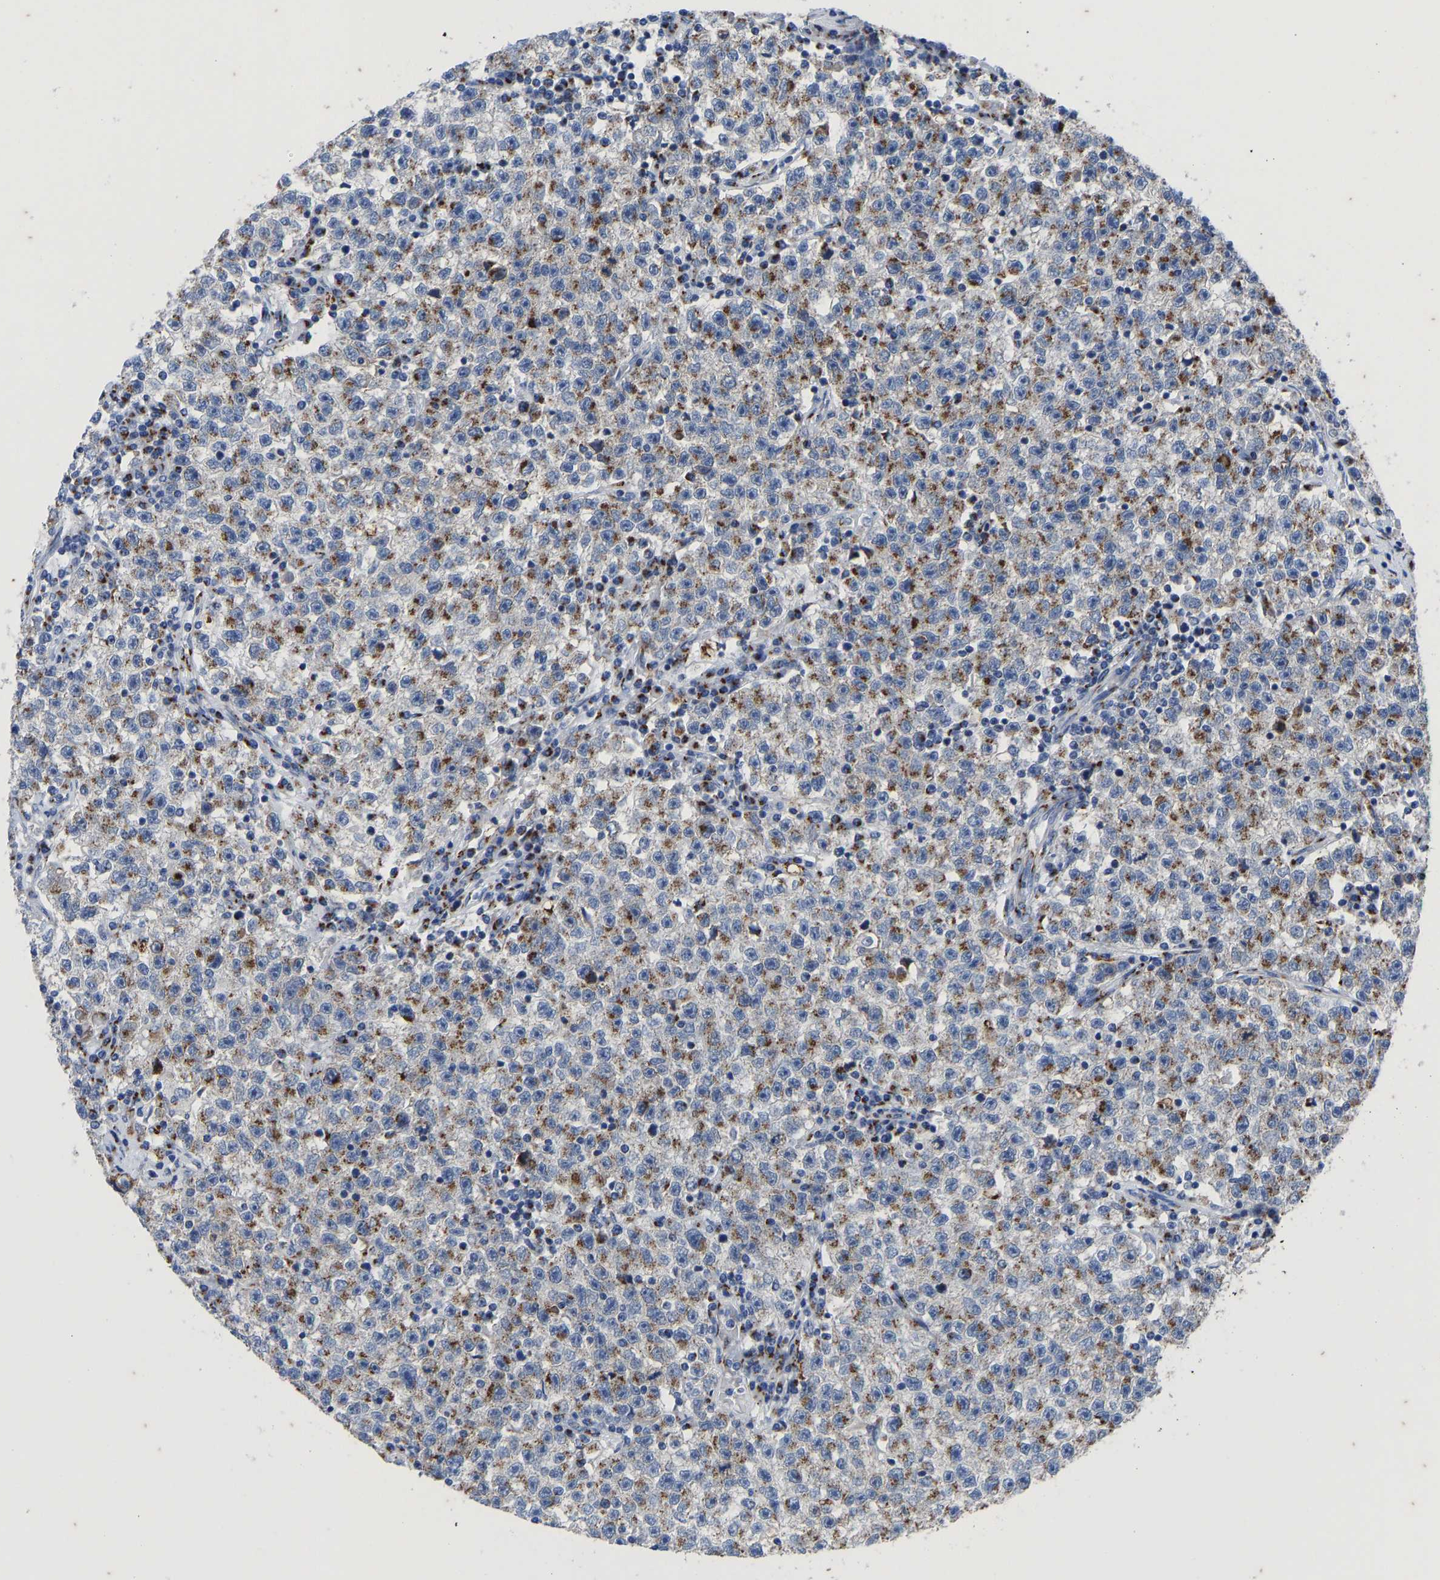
{"staining": {"intensity": "moderate", "quantity": ">75%", "location": "cytoplasmic/membranous"}, "tissue": "testis cancer", "cell_type": "Tumor cells", "image_type": "cancer", "snomed": [{"axis": "morphology", "description": "Seminoma, NOS"}, {"axis": "topography", "description": "Testis"}], "caption": "Testis seminoma tissue reveals moderate cytoplasmic/membranous expression in about >75% of tumor cells, visualized by immunohistochemistry.", "gene": "TMEM87A", "patient": {"sex": "male", "age": 22}}